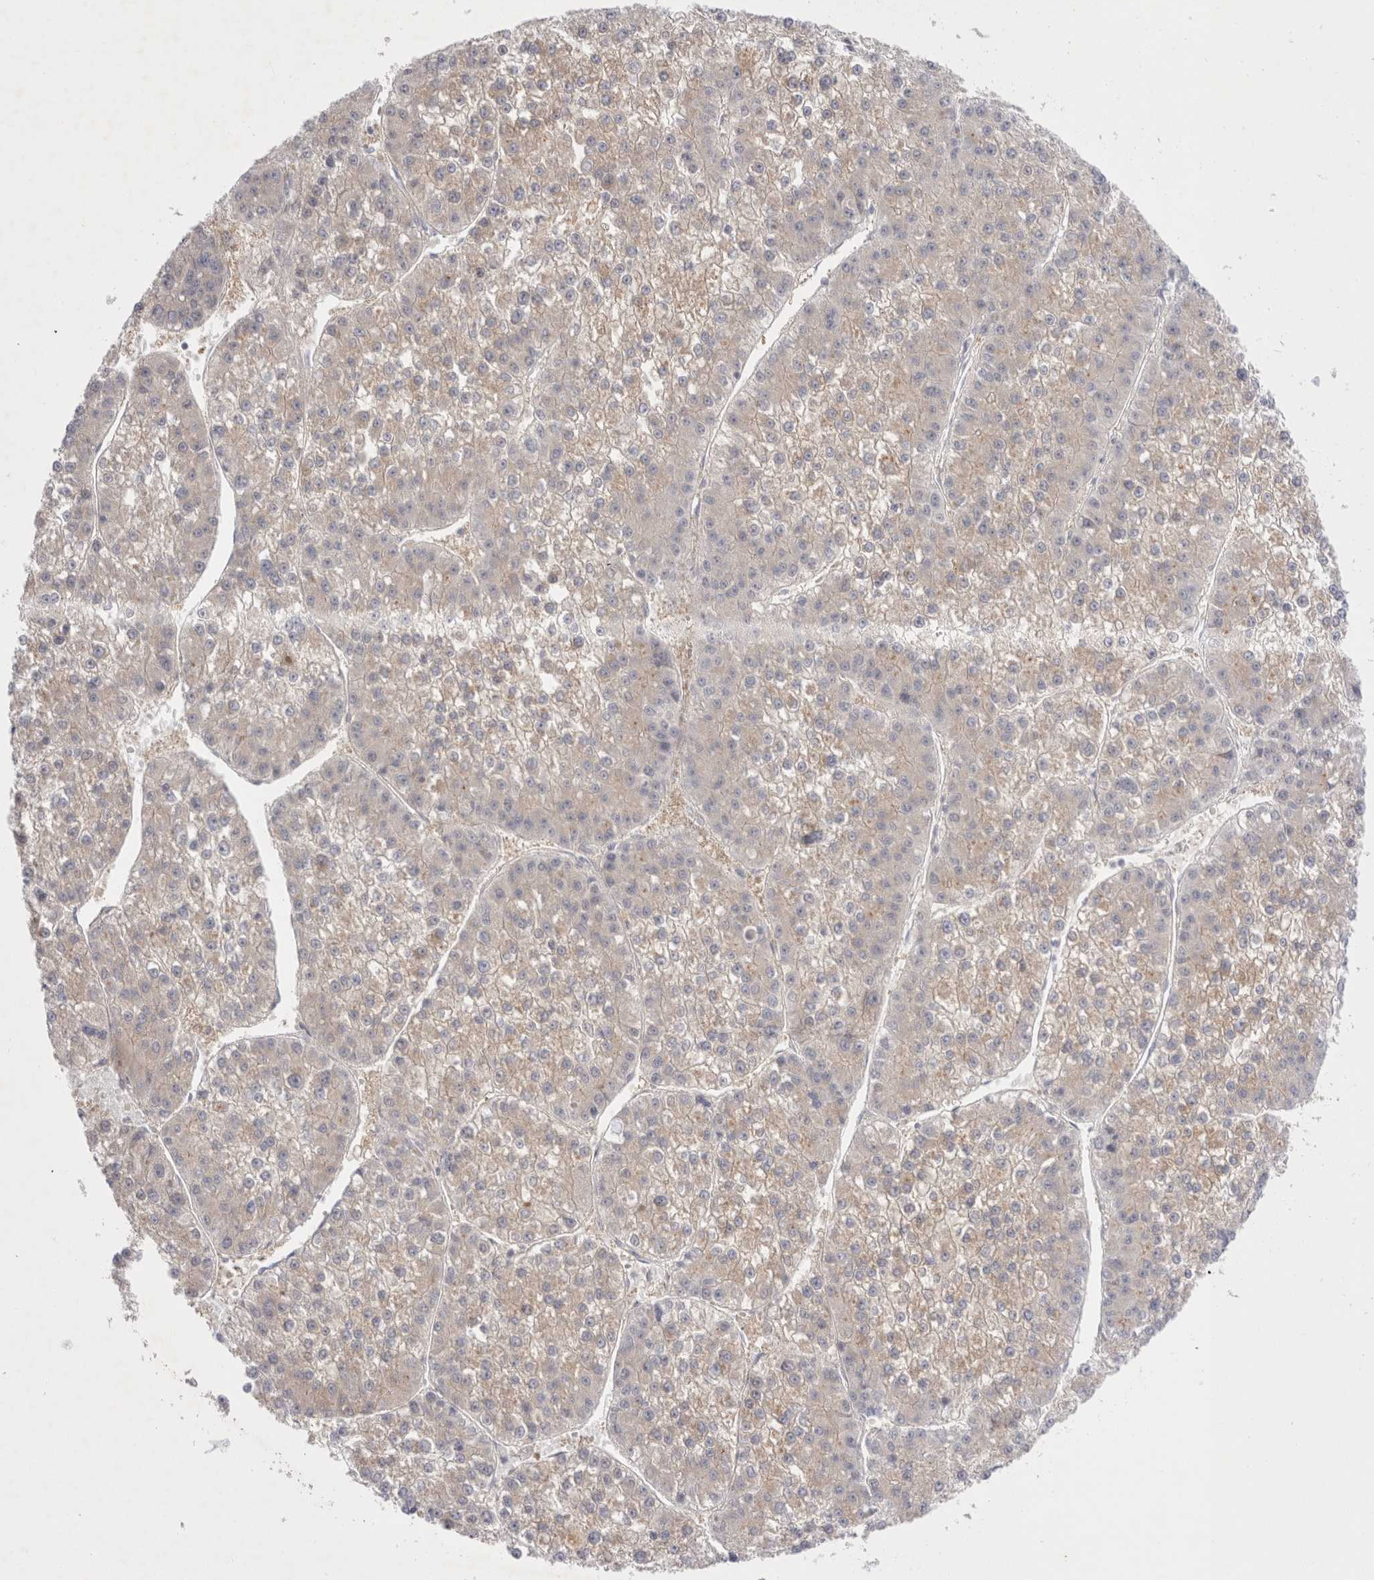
{"staining": {"intensity": "weak", "quantity": "25%-75%", "location": "cytoplasmic/membranous"}, "tissue": "liver cancer", "cell_type": "Tumor cells", "image_type": "cancer", "snomed": [{"axis": "morphology", "description": "Carcinoma, Hepatocellular, NOS"}, {"axis": "topography", "description": "Liver"}], "caption": "The image shows immunohistochemical staining of liver hepatocellular carcinoma. There is weak cytoplasmic/membranous positivity is identified in approximately 25%-75% of tumor cells. (DAB = brown stain, brightfield microscopy at high magnification).", "gene": "SPINK2", "patient": {"sex": "female", "age": 73}}